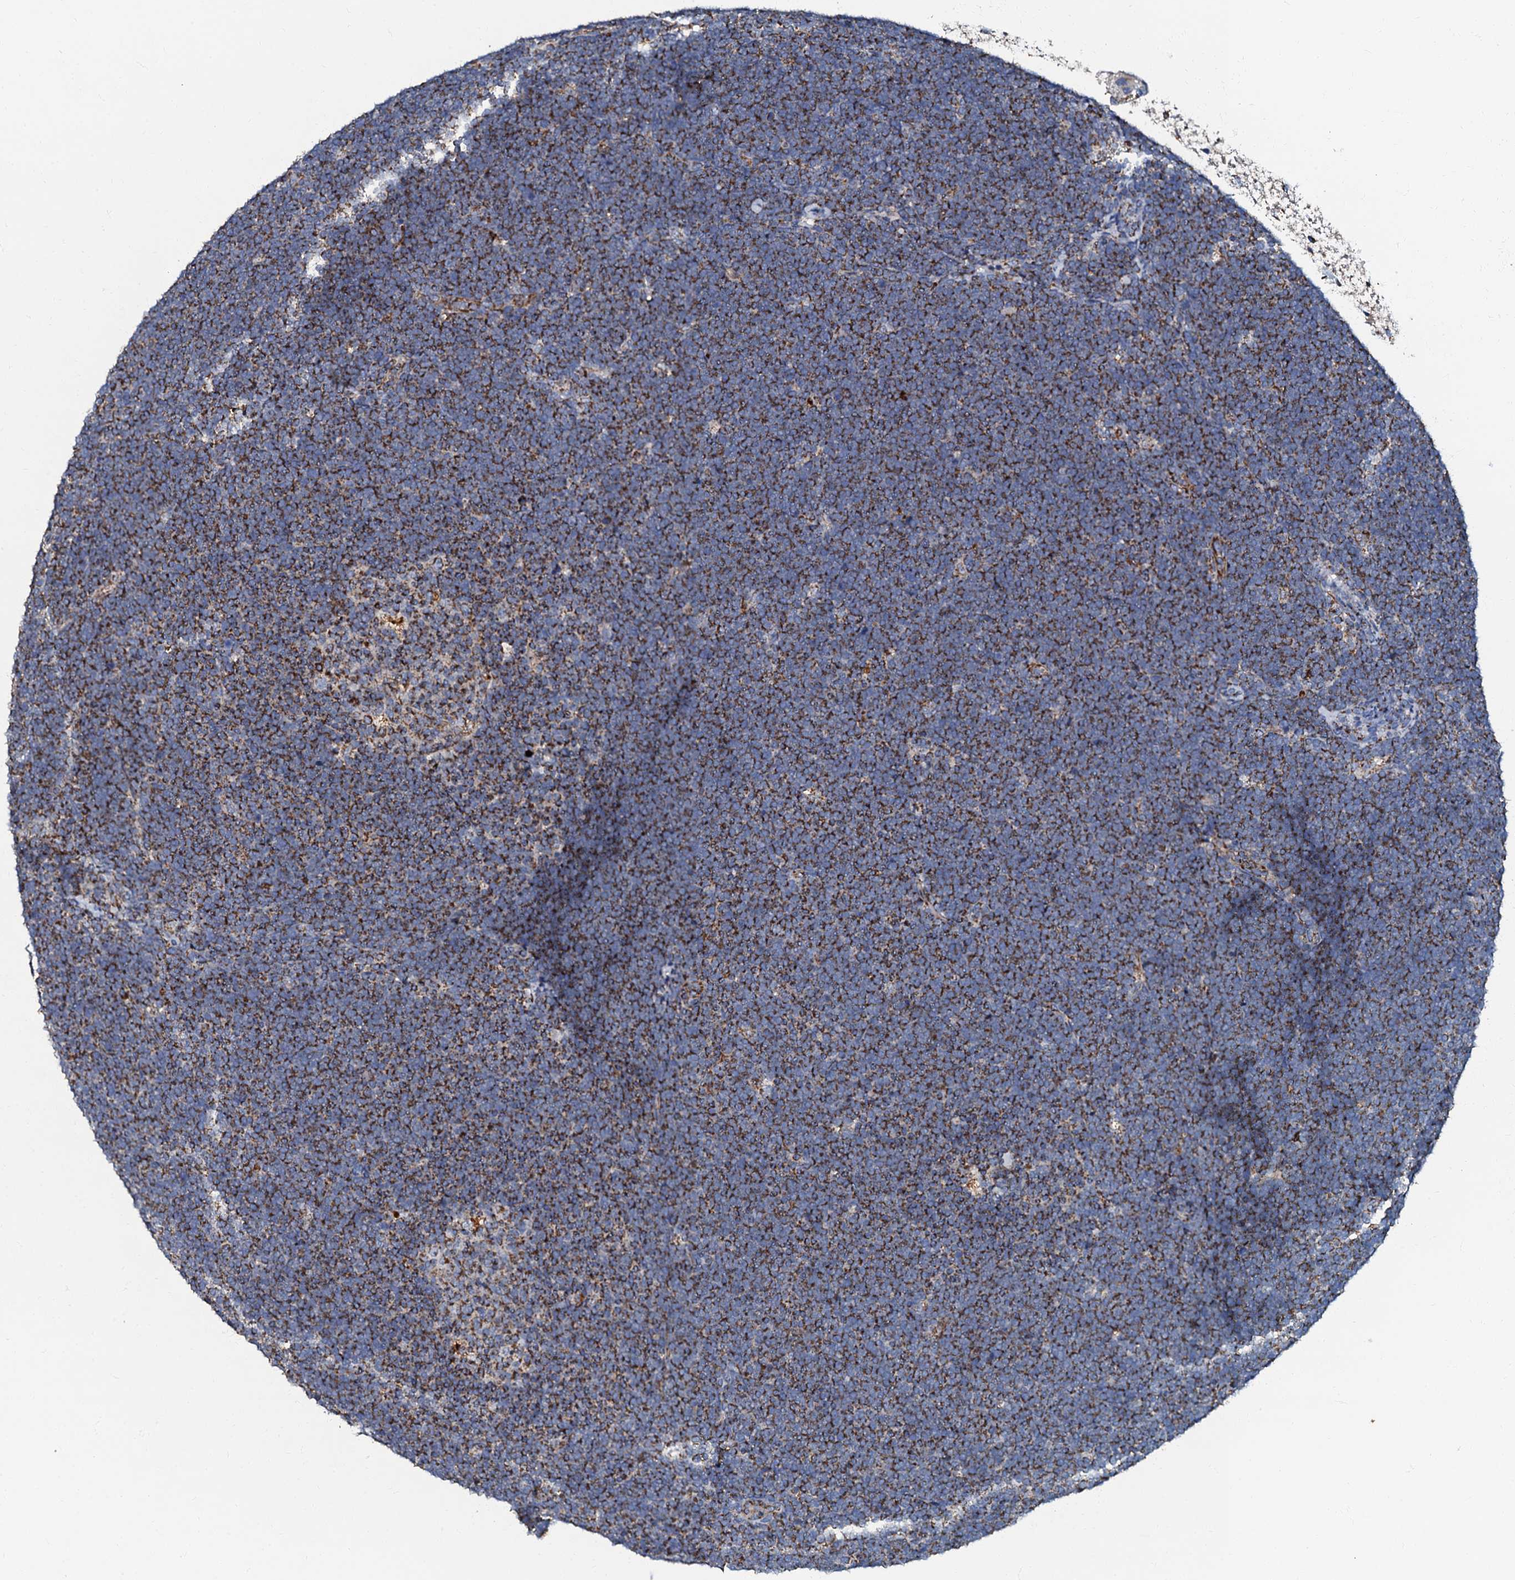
{"staining": {"intensity": "moderate", "quantity": "25%-75%", "location": "cytoplasmic/membranous"}, "tissue": "lymphoma", "cell_type": "Tumor cells", "image_type": "cancer", "snomed": [{"axis": "morphology", "description": "Malignant lymphoma, non-Hodgkin's type, High grade"}, {"axis": "topography", "description": "Lymph node"}], "caption": "Malignant lymphoma, non-Hodgkin's type (high-grade) stained with a brown dye exhibits moderate cytoplasmic/membranous positive expression in approximately 25%-75% of tumor cells.", "gene": "NDUFA12", "patient": {"sex": "male", "age": 13}}